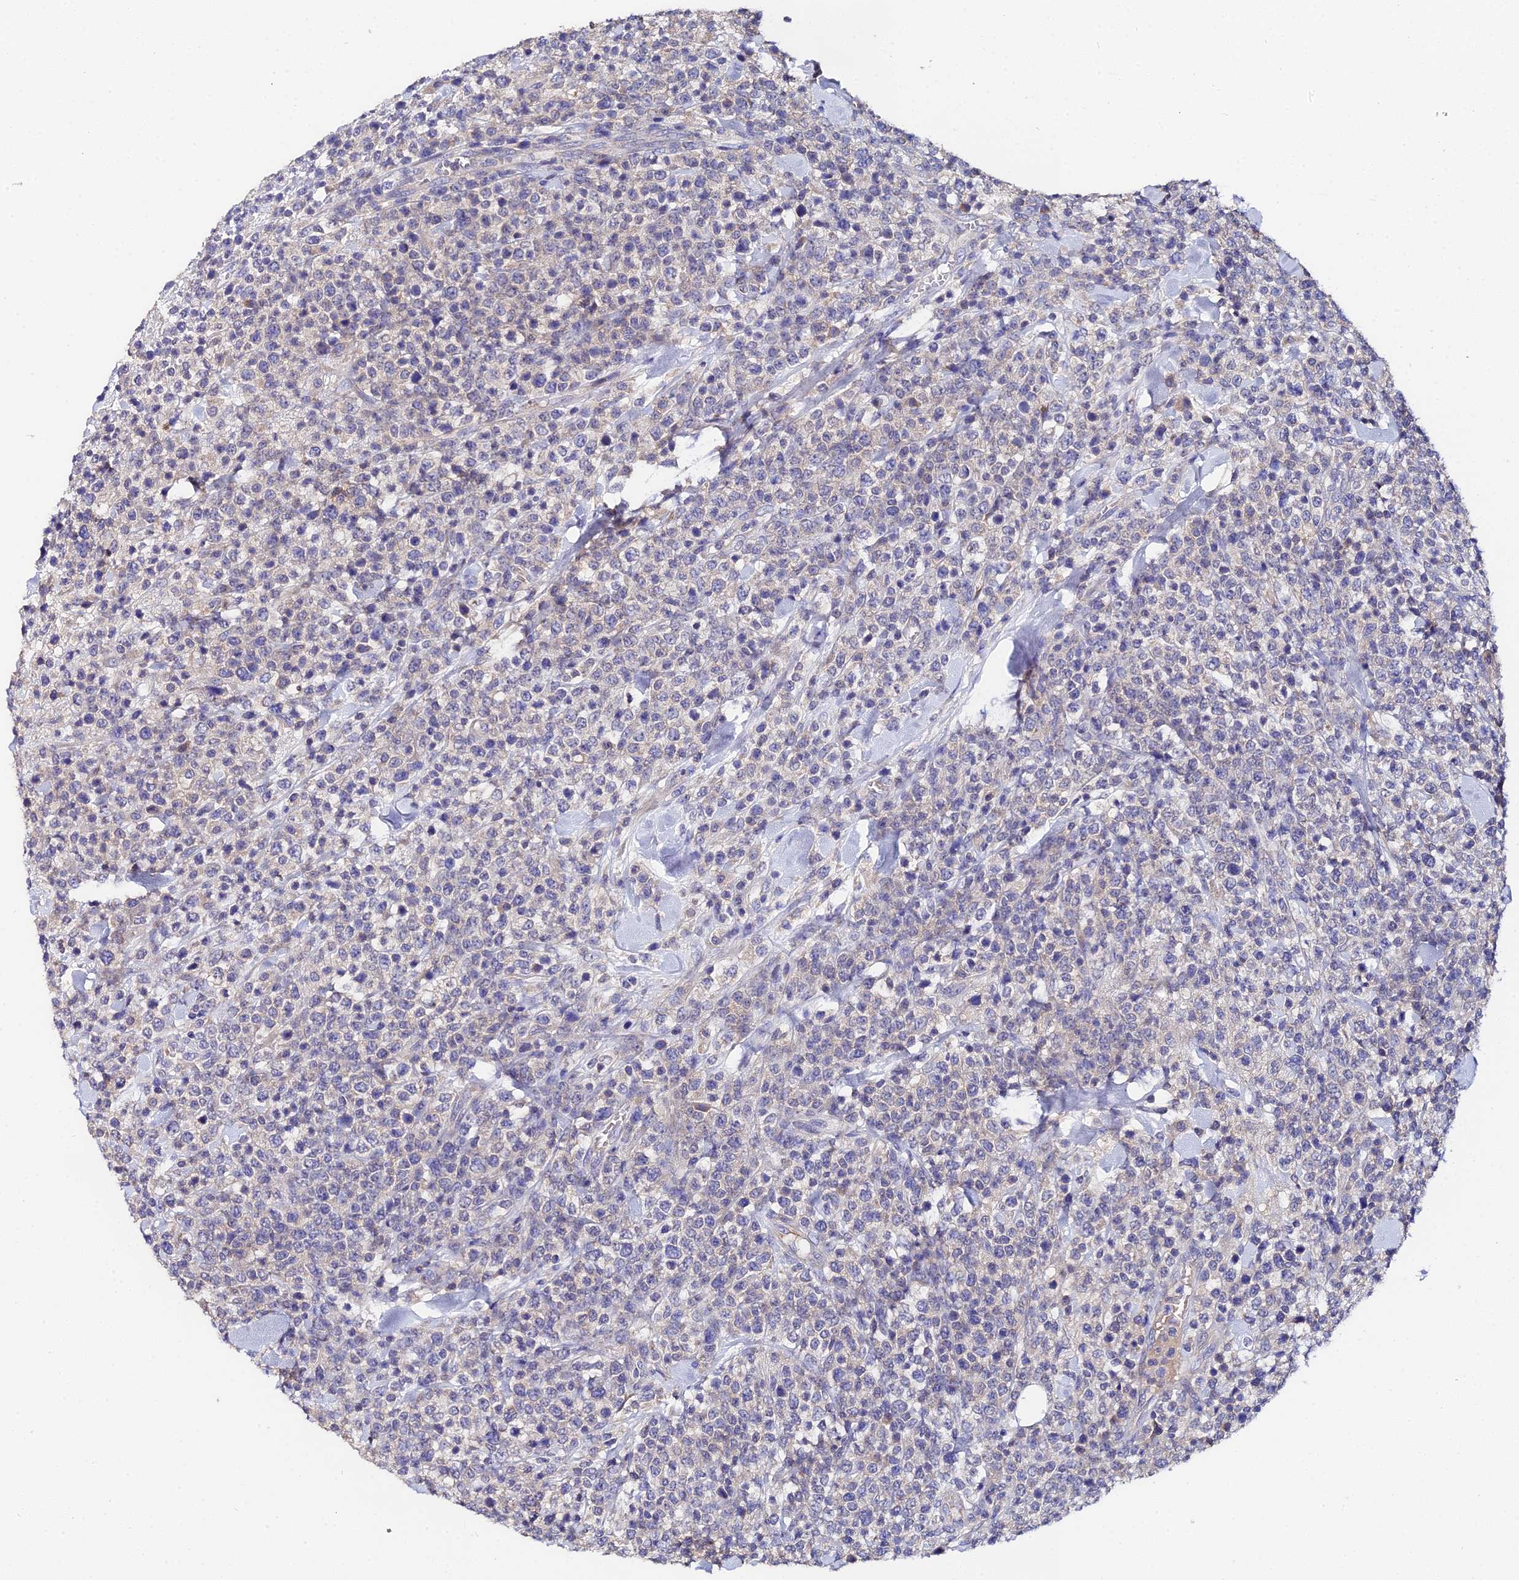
{"staining": {"intensity": "weak", "quantity": "<25%", "location": "cytoplasmic/membranous"}, "tissue": "lymphoma", "cell_type": "Tumor cells", "image_type": "cancer", "snomed": [{"axis": "morphology", "description": "Malignant lymphoma, non-Hodgkin's type, High grade"}, {"axis": "topography", "description": "Colon"}], "caption": "A photomicrograph of lymphoma stained for a protein displays no brown staining in tumor cells.", "gene": "UBE2L3", "patient": {"sex": "female", "age": 53}}